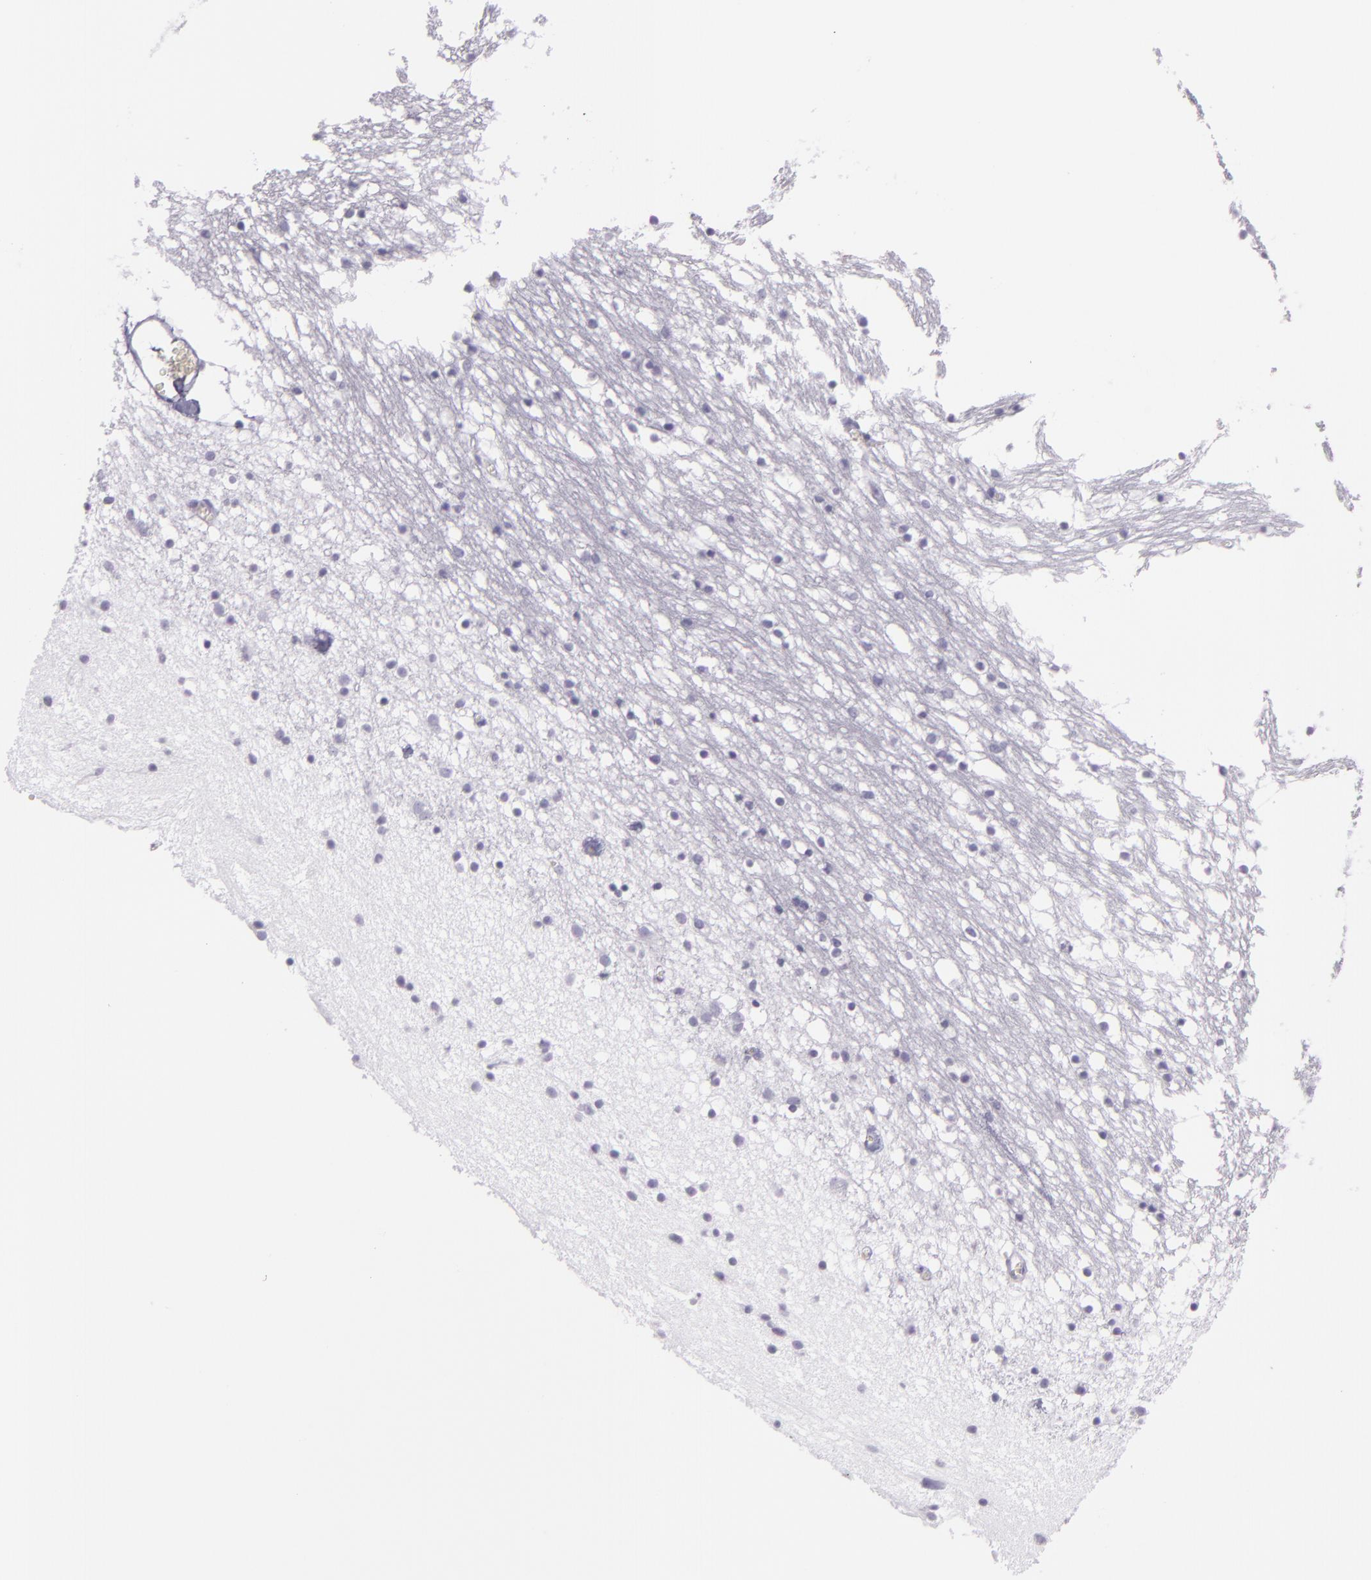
{"staining": {"intensity": "negative", "quantity": "none", "location": "none"}, "tissue": "caudate", "cell_type": "Glial cells", "image_type": "normal", "snomed": [{"axis": "morphology", "description": "Normal tissue, NOS"}, {"axis": "topography", "description": "Lateral ventricle wall"}], "caption": "The immunohistochemistry image has no significant positivity in glial cells of caudate.", "gene": "MUC6", "patient": {"sex": "male", "age": 45}}